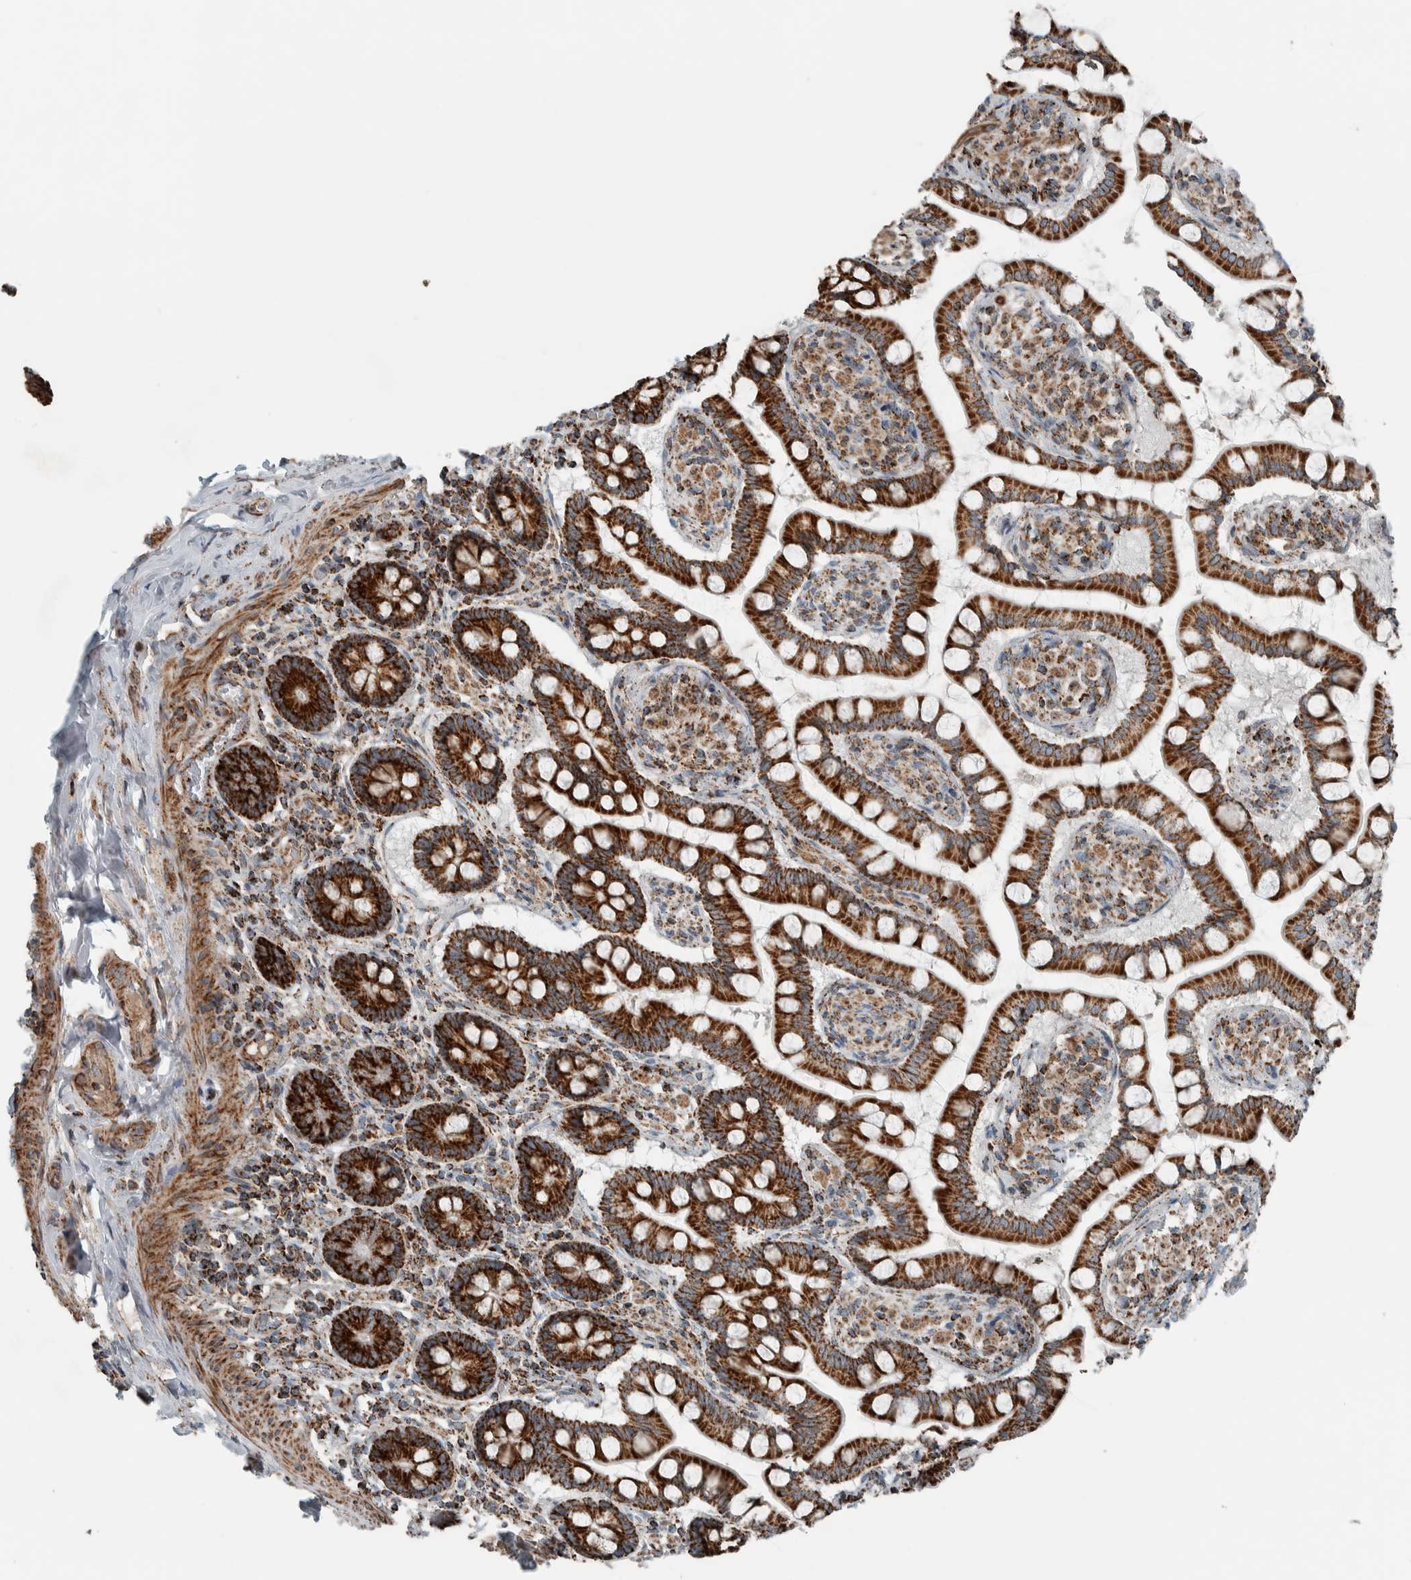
{"staining": {"intensity": "strong", "quantity": ">75%", "location": "cytoplasmic/membranous"}, "tissue": "small intestine", "cell_type": "Glandular cells", "image_type": "normal", "snomed": [{"axis": "morphology", "description": "Normal tissue, NOS"}, {"axis": "topography", "description": "Small intestine"}], "caption": "Protein analysis of benign small intestine shows strong cytoplasmic/membranous expression in about >75% of glandular cells. (DAB (3,3'-diaminobenzidine) = brown stain, brightfield microscopy at high magnification).", "gene": "CNTROB", "patient": {"sex": "male", "age": 41}}